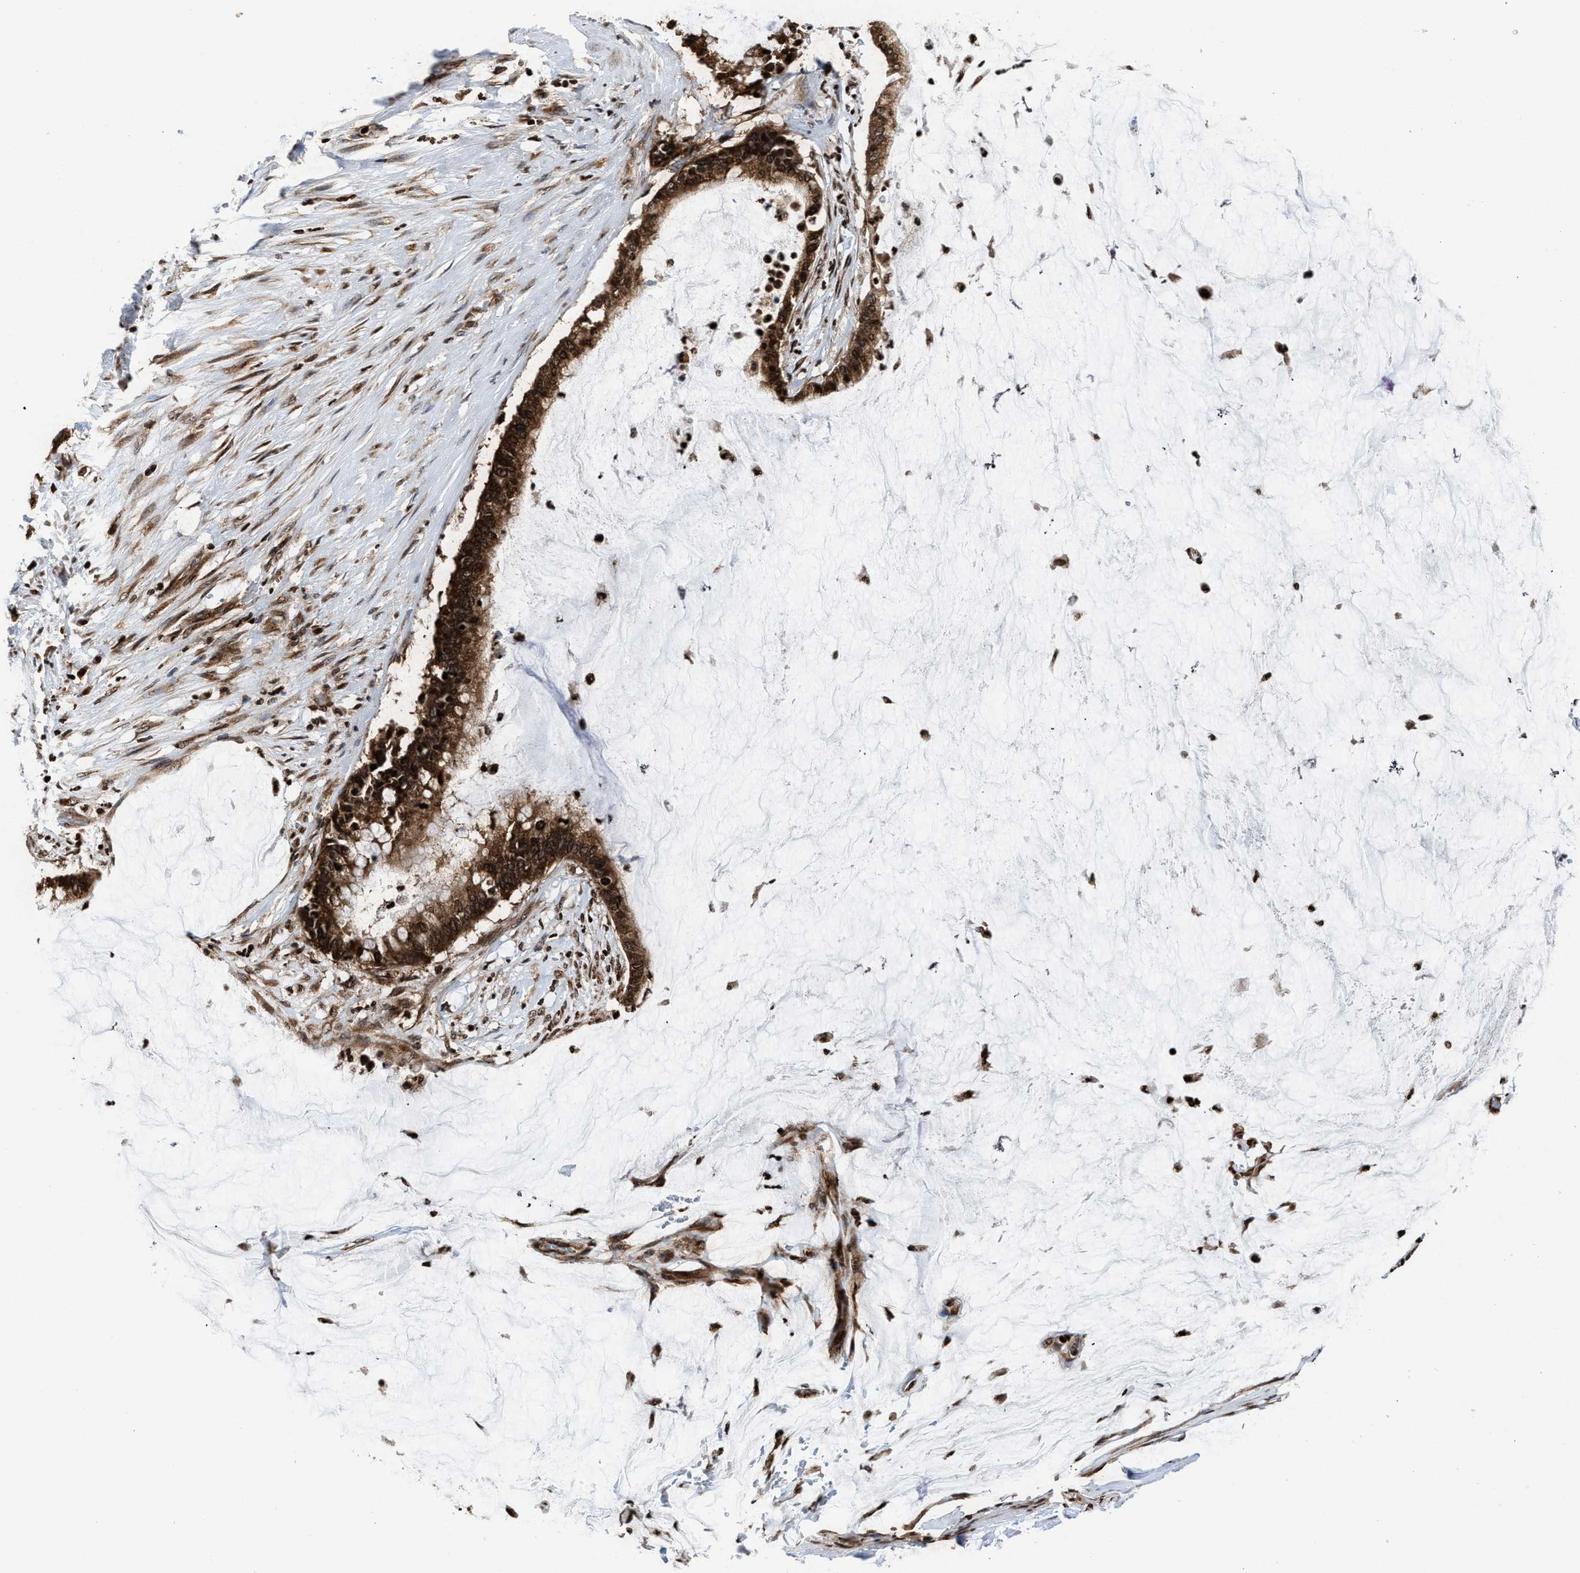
{"staining": {"intensity": "strong", "quantity": ">75%", "location": "cytoplasmic/membranous,nuclear"}, "tissue": "pancreatic cancer", "cell_type": "Tumor cells", "image_type": "cancer", "snomed": [{"axis": "morphology", "description": "Adenocarcinoma, NOS"}, {"axis": "topography", "description": "Pancreas"}], "caption": "DAB (3,3'-diaminobenzidine) immunohistochemical staining of human pancreatic adenocarcinoma reveals strong cytoplasmic/membranous and nuclear protein staining in approximately >75% of tumor cells.", "gene": "ALYREF", "patient": {"sex": "male", "age": 41}}